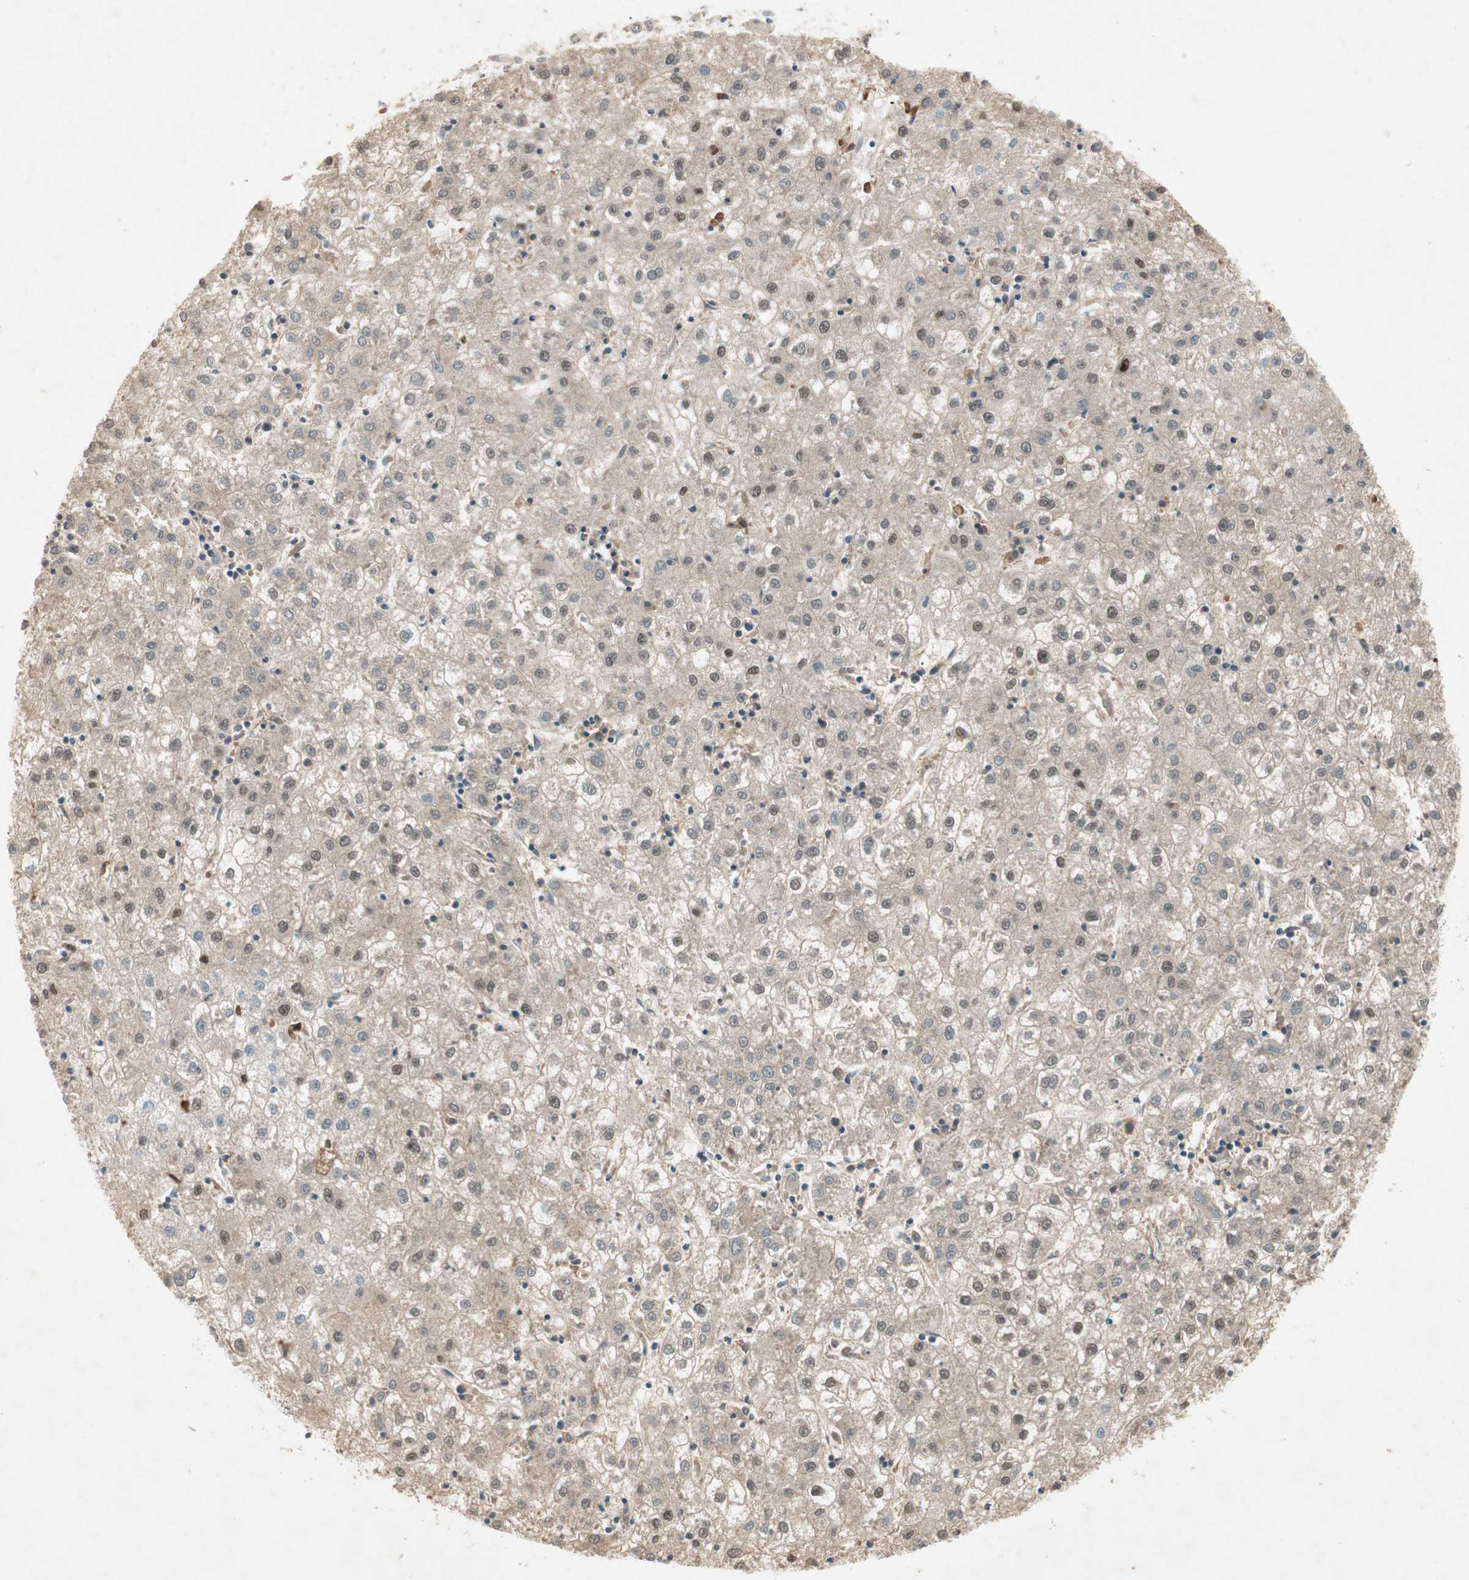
{"staining": {"intensity": "weak", "quantity": "<25%", "location": "nuclear"}, "tissue": "liver cancer", "cell_type": "Tumor cells", "image_type": "cancer", "snomed": [{"axis": "morphology", "description": "Carcinoma, Hepatocellular, NOS"}, {"axis": "topography", "description": "Liver"}], "caption": "Liver hepatocellular carcinoma was stained to show a protein in brown. There is no significant expression in tumor cells. The staining is performed using DAB (3,3'-diaminobenzidine) brown chromogen with nuclei counter-stained in using hematoxylin.", "gene": "RNGTT", "patient": {"sex": "male", "age": 72}}